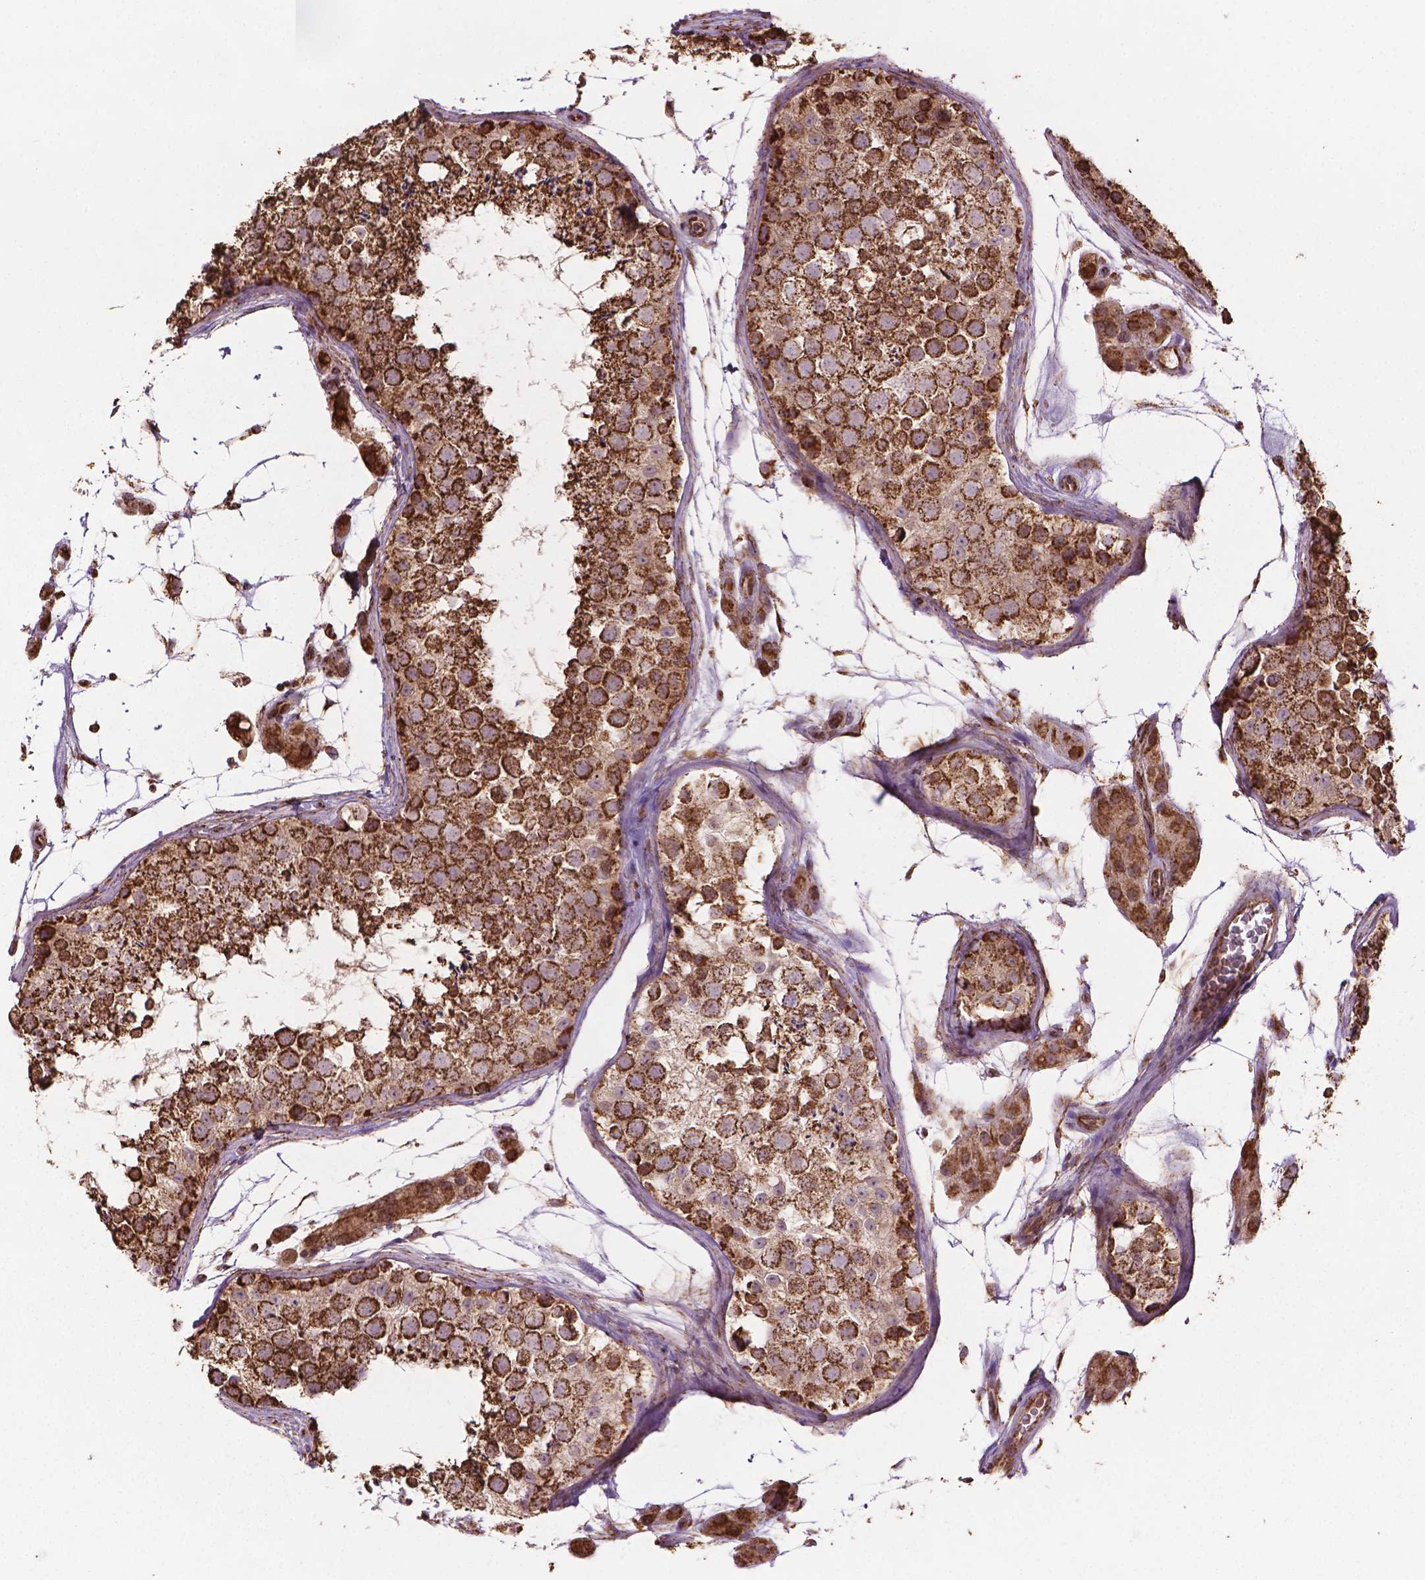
{"staining": {"intensity": "moderate", "quantity": ">75%", "location": "cytoplasmic/membranous"}, "tissue": "testis", "cell_type": "Cells in seminiferous ducts", "image_type": "normal", "snomed": [{"axis": "morphology", "description": "Normal tissue, NOS"}, {"axis": "topography", "description": "Testis"}], "caption": "About >75% of cells in seminiferous ducts in unremarkable testis show moderate cytoplasmic/membranous protein staining as visualized by brown immunohistochemical staining.", "gene": "HS3ST3A1", "patient": {"sex": "male", "age": 41}}